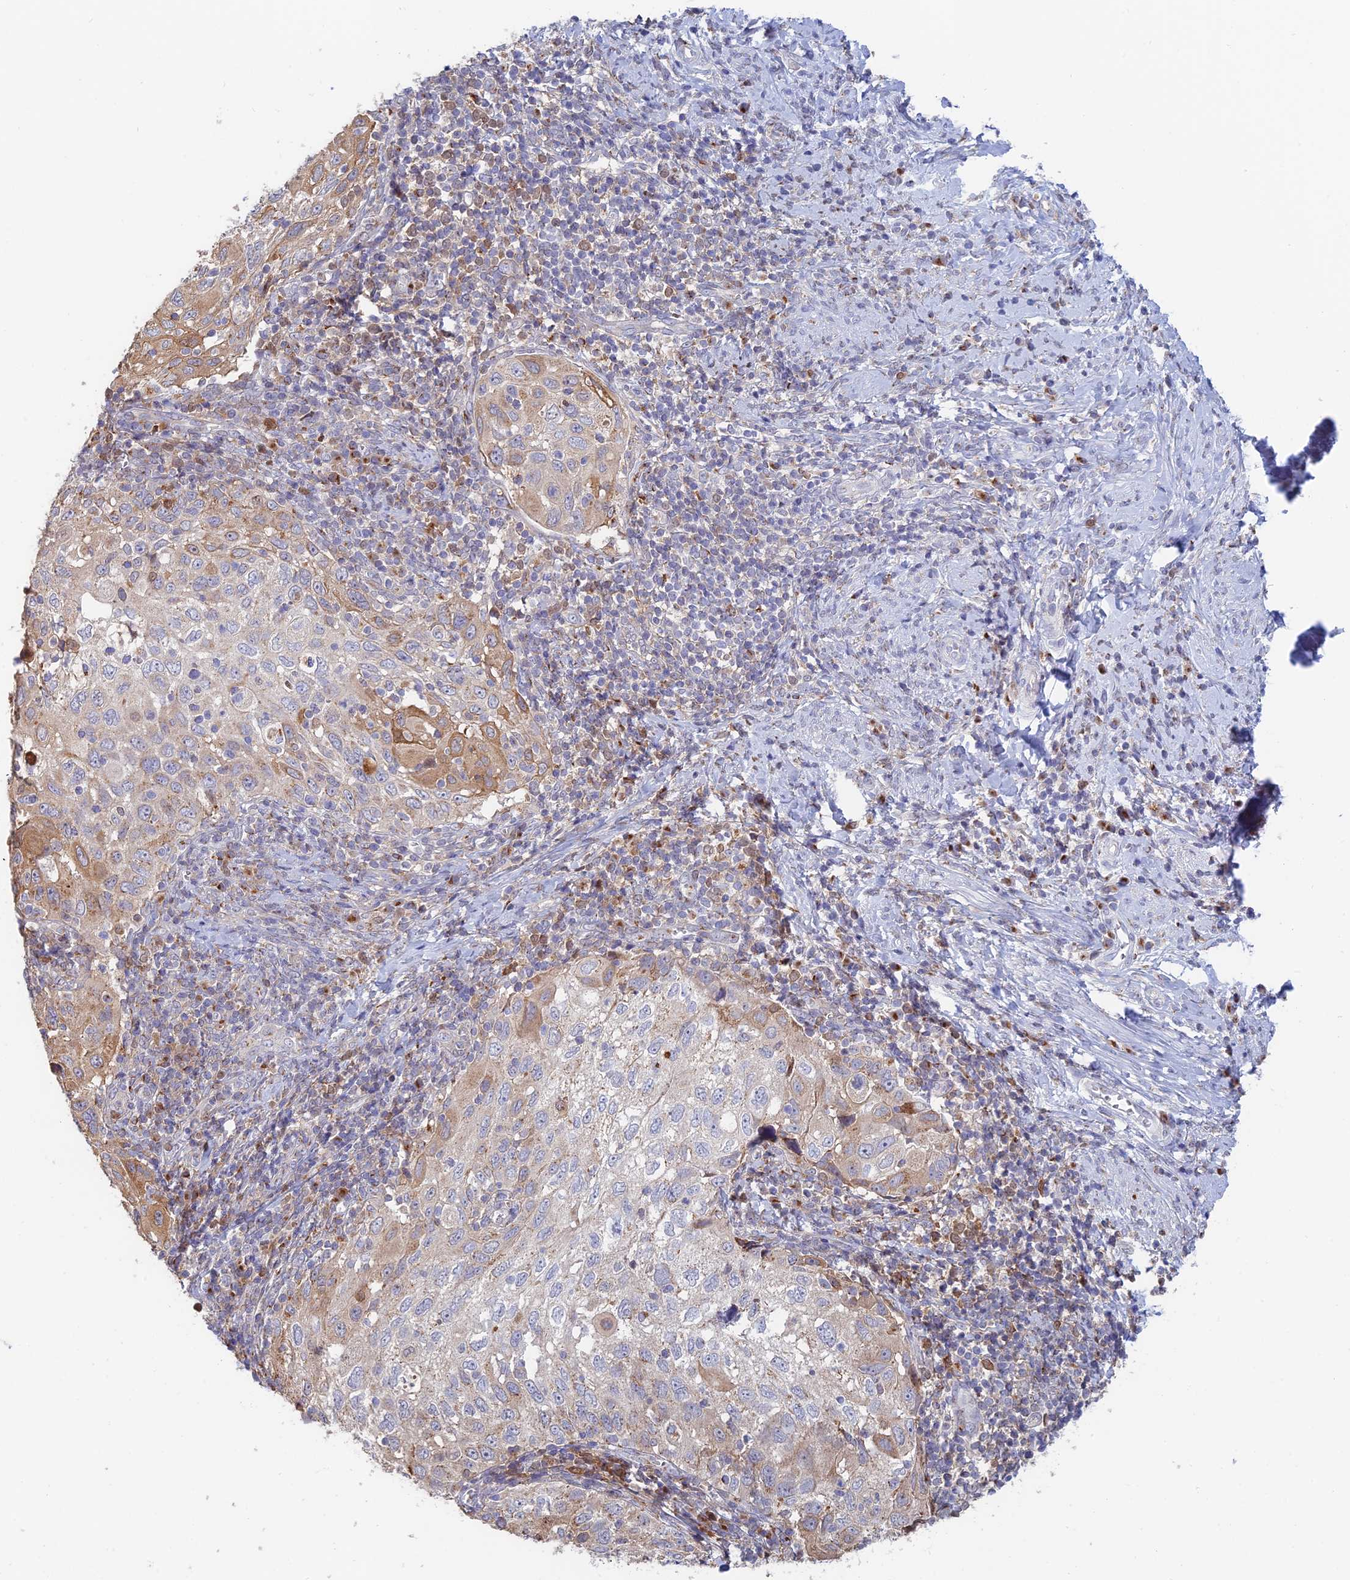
{"staining": {"intensity": "weak", "quantity": "<25%", "location": "cytoplasmic/membranous"}, "tissue": "cervical cancer", "cell_type": "Tumor cells", "image_type": "cancer", "snomed": [{"axis": "morphology", "description": "Squamous cell carcinoma, NOS"}, {"axis": "topography", "description": "Cervix"}], "caption": "Tumor cells are negative for protein expression in human cervical cancer.", "gene": "HS2ST1", "patient": {"sex": "female", "age": 70}}